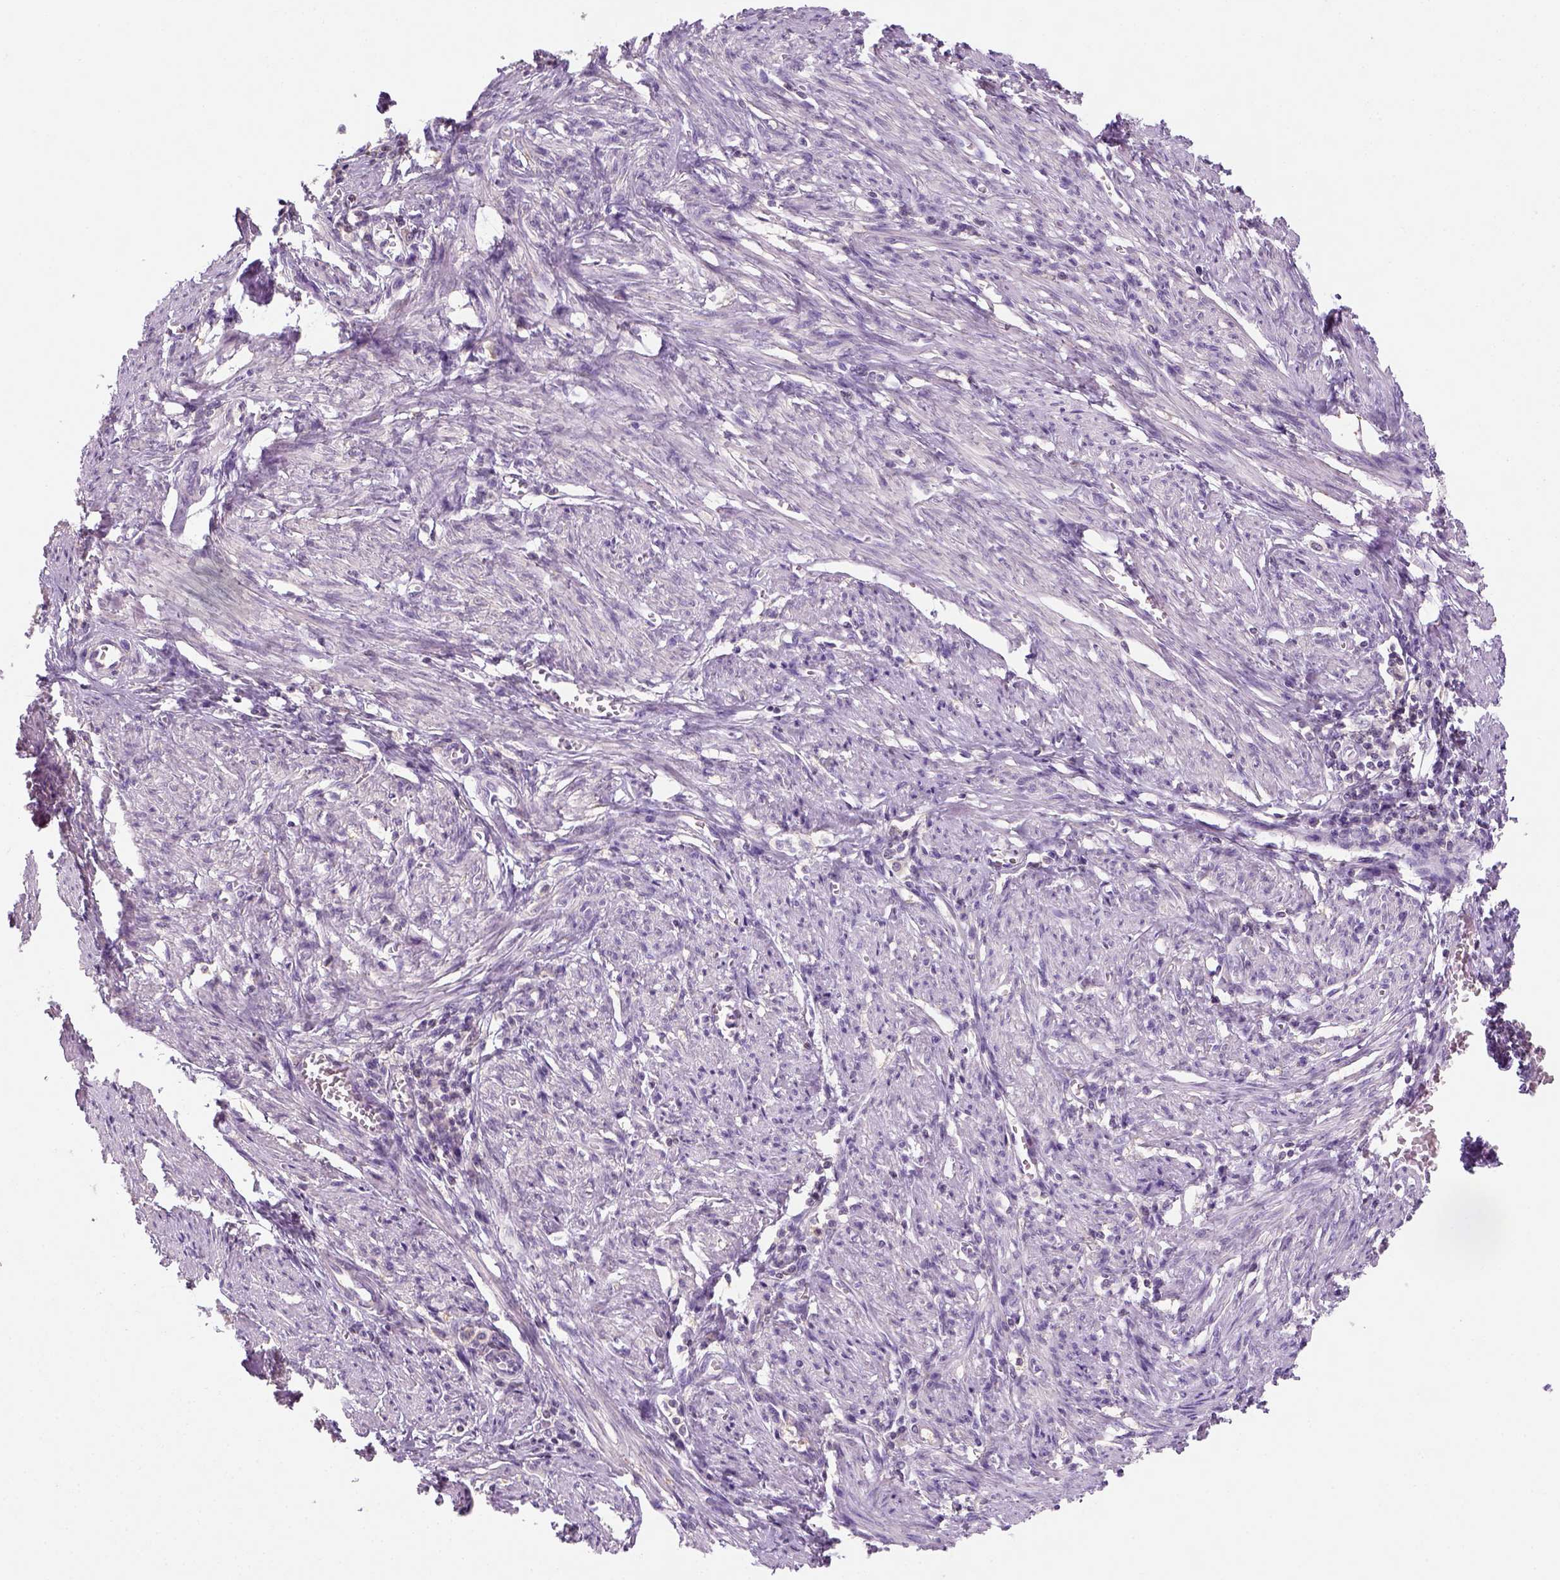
{"staining": {"intensity": "negative", "quantity": "none", "location": "none"}, "tissue": "endometrial cancer", "cell_type": "Tumor cells", "image_type": "cancer", "snomed": [{"axis": "morphology", "description": "Adenocarcinoma, NOS"}, {"axis": "topography", "description": "Endometrium"}], "caption": "This is a photomicrograph of immunohistochemistry (IHC) staining of endometrial cancer (adenocarcinoma), which shows no staining in tumor cells. (DAB immunohistochemistry with hematoxylin counter stain).", "gene": "EPHB1", "patient": {"sex": "female", "age": 65}}